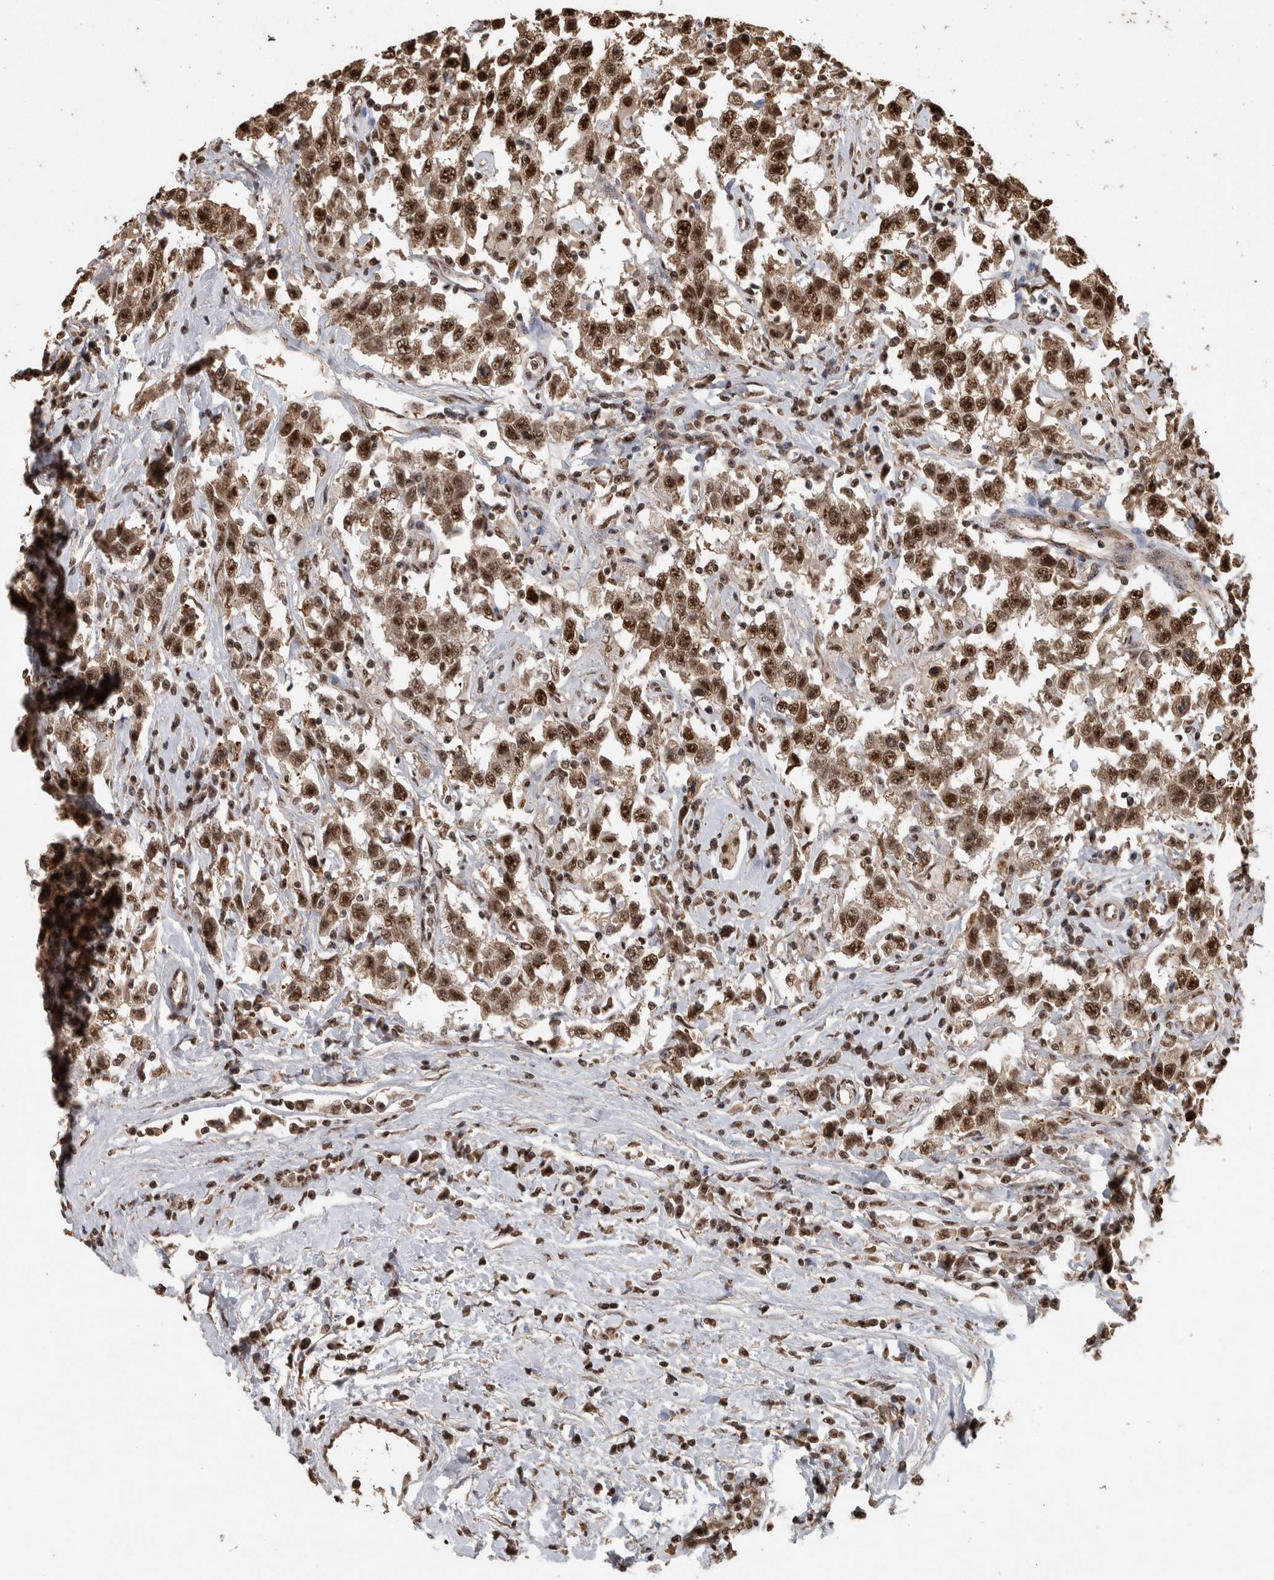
{"staining": {"intensity": "moderate", "quantity": ">75%", "location": "nuclear"}, "tissue": "testis cancer", "cell_type": "Tumor cells", "image_type": "cancer", "snomed": [{"axis": "morphology", "description": "Seminoma, NOS"}, {"axis": "topography", "description": "Testis"}], "caption": "The immunohistochemical stain labels moderate nuclear staining in tumor cells of testis seminoma tissue.", "gene": "RAD50", "patient": {"sex": "male", "age": 41}}